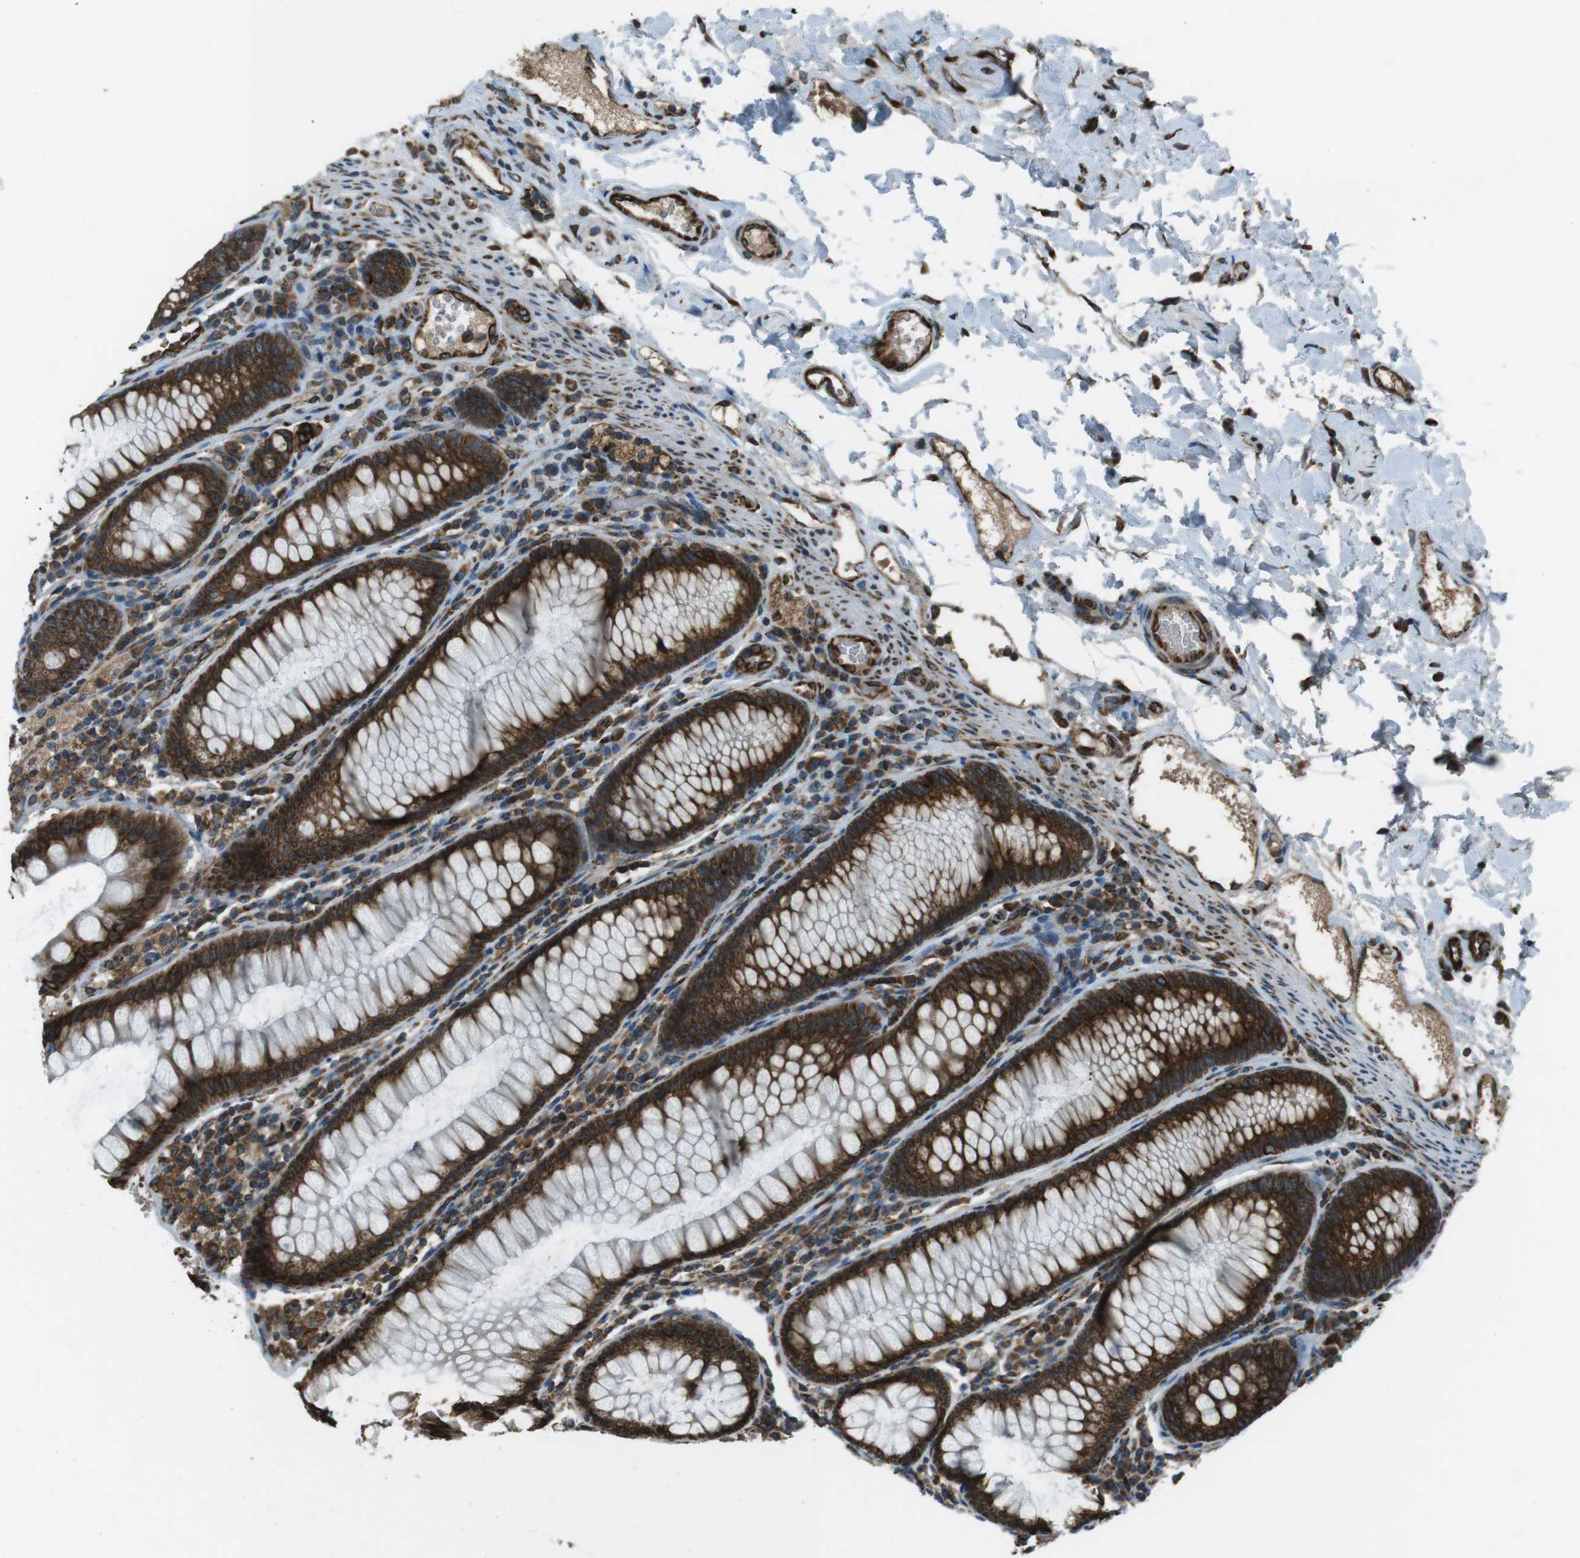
{"staining": {"intensity": "strong", "quantity": ">75%", "location": "cytoplasmic/membranous"}, "tissue": "colon", "cell_type": "Endothelial cells", "image_type": "normal", "snomed": [{"axis": "morphology", "description": "Normal tissue, NOS"}, {"axis": "topography", "description": "Colon"}], "caption": "Strong cytoplasmic/membranous expression is present in approximately >75% of endothelial cells in unremarkable colon. The staining was performed using DAB to visualize the protein expression in brown, while the nuclei were stained in blue with hematoxylin (Magnification: 20x).", "gene": "KTN1", "patient": {"sex": "female", "age": 46}}